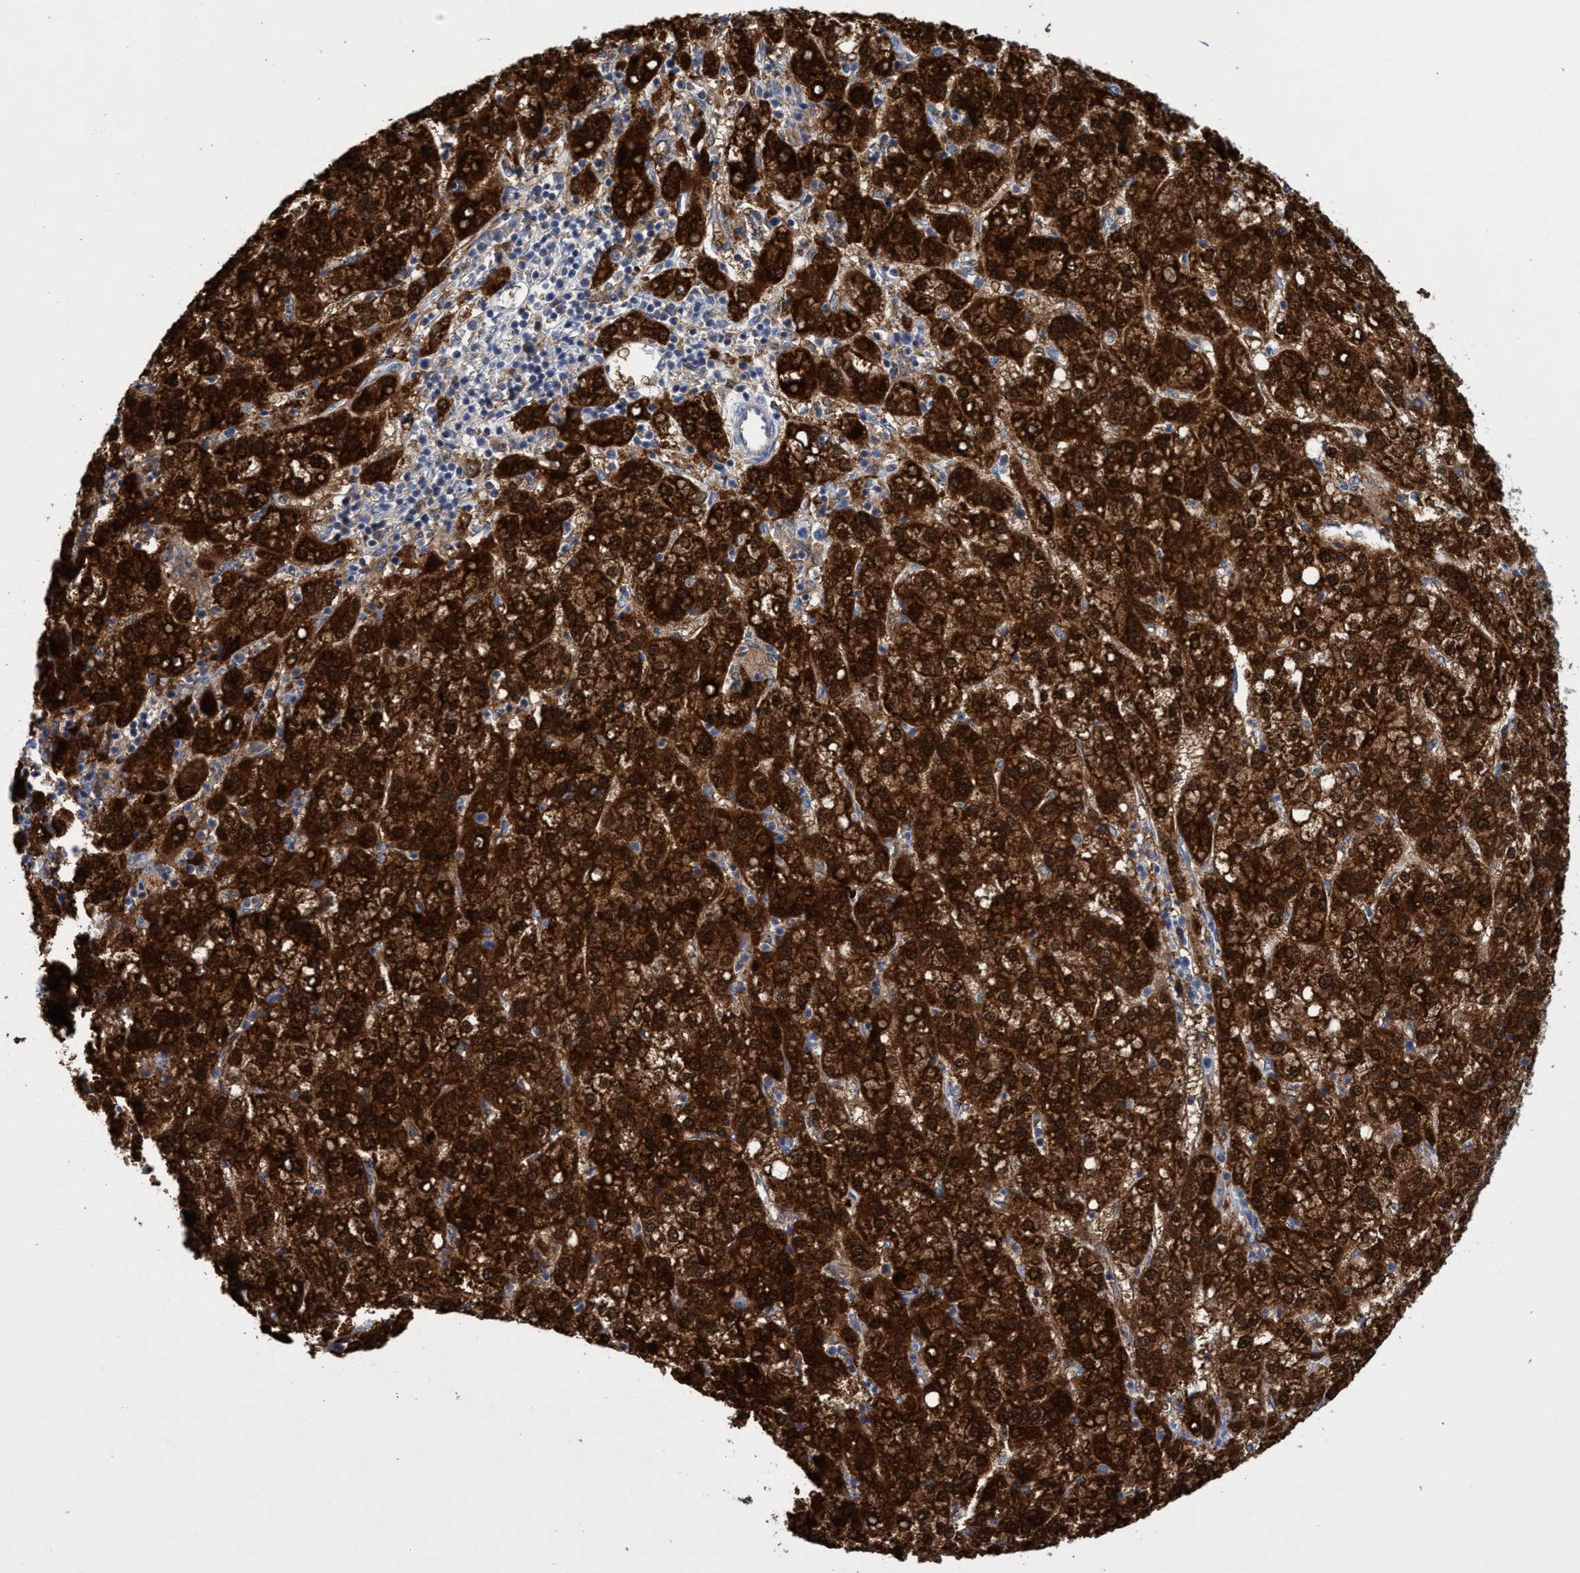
{"staining": {"intensity": "strong", "quantity": ">75%", "location": "cytoplasmic/membranous,nuclear"}, "tissue": "liver cancer", "cell_type": "Tumor cells", "image_type": "cancer", "snomed": [{"axis": "morphology", "description": "Carcinoma, Hepatocellular, NOS"}, {"axis": "topography", "description": "Liver"}], "caption": "Liver hepatocellular carcinoma tissue displays strong cytoplasmic/membranous and nuclear expression in about >75% of tumor cells", "gene": "PNPO", "patient": {"sex": "female", "age": 58}}